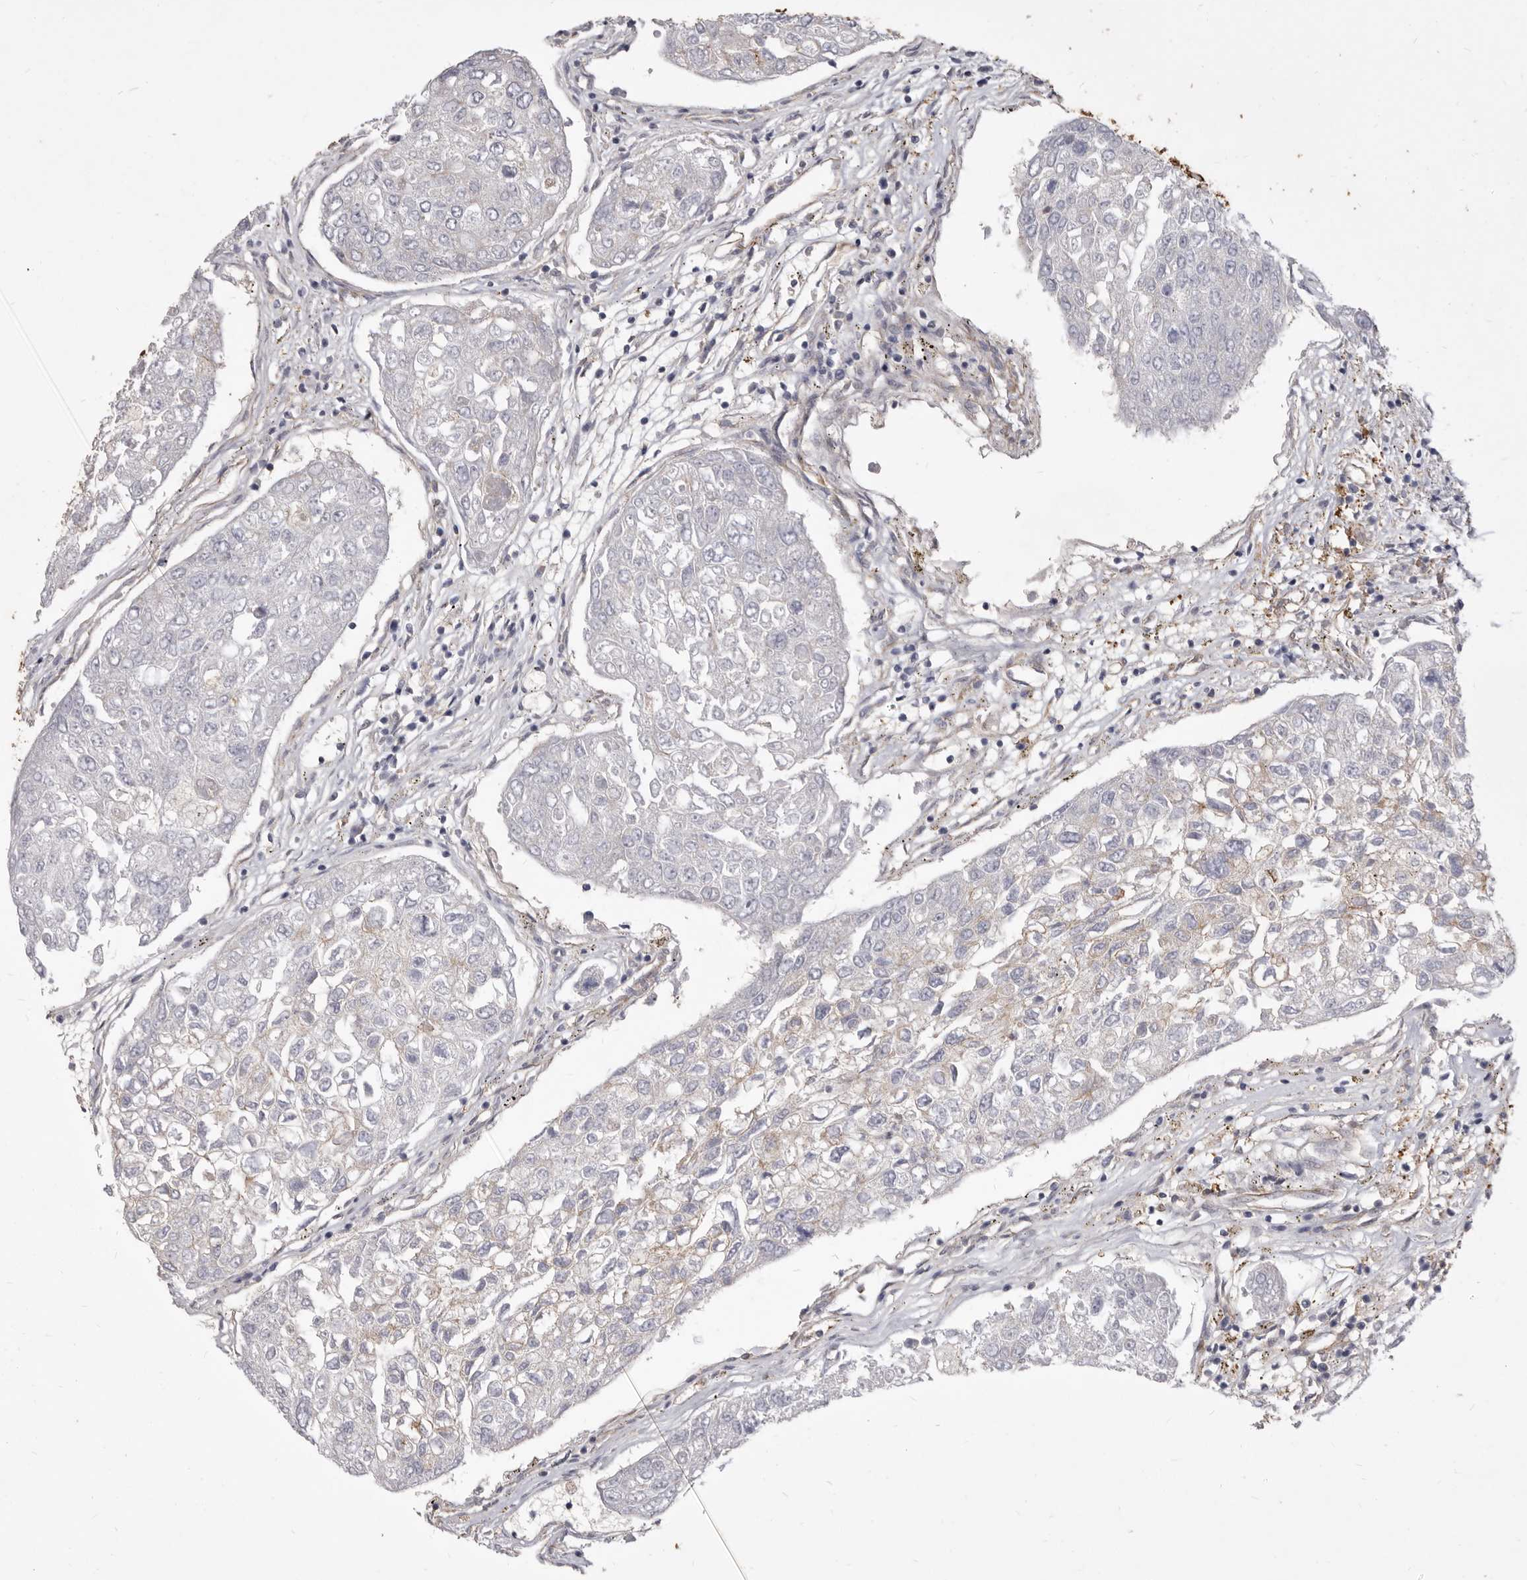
{"staining": {"intensity": "negative", "quantity": "none", "location": "none"}, "tissue": "urothelial cancer", "cell_type": "Tumor cells", "image_type": "cancer", "snomed": [{"axis": "morphology", "description": "Urothelial carcinoma, High grade"}, {"axis": "topography", "description": "Lymph node"}, {"axis": "topography", "description": "Urinary bladder"}], "caption": "This is an immunohistochemistry (IHC) image of human urothelial carcinoma (high-grade). There is no staining in tumor cells.", "gene": "P2RX6", "patient": {"sex": "male", "age": 51}}